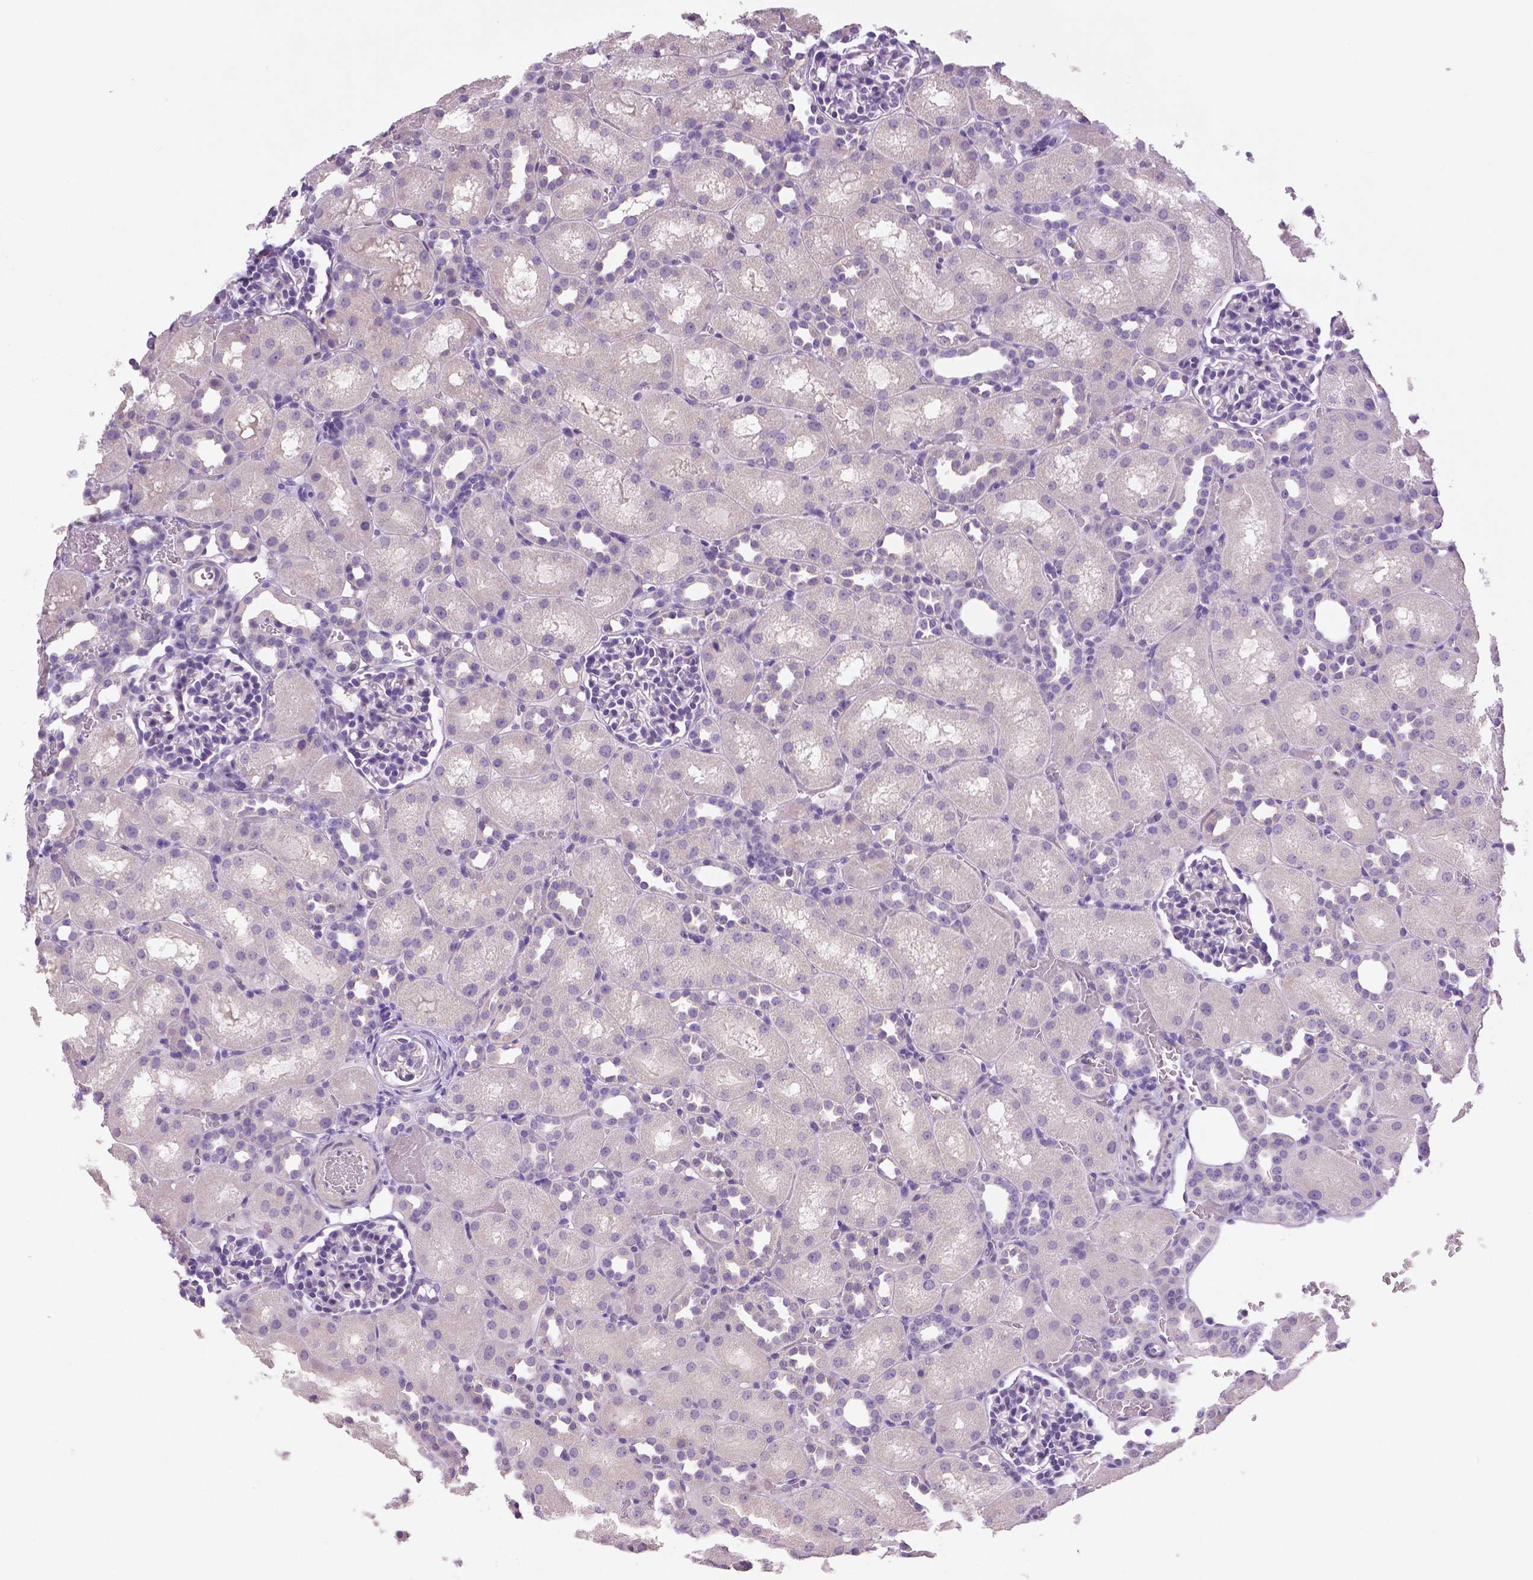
{"staining": {"intensity": "negative", "quantity": "none", "location": "none"}, "tissue": "kidney", "cell_type": "Cells in glomeruli", "image_type": "normal", "snomed": [{"axis": "morphology", "description": "Normal tissue, NOS"}, {"axis": "topography", "description": "Kidney"}], "caption": "High power microscopy histopathology image of an immunohistochemistry (IHC) histopathology image of normal kidney, revealing no significant positivity in cells in glomeruli.", "gene": "DNAH12", "patient": {"sex": "male", "age": 1}}